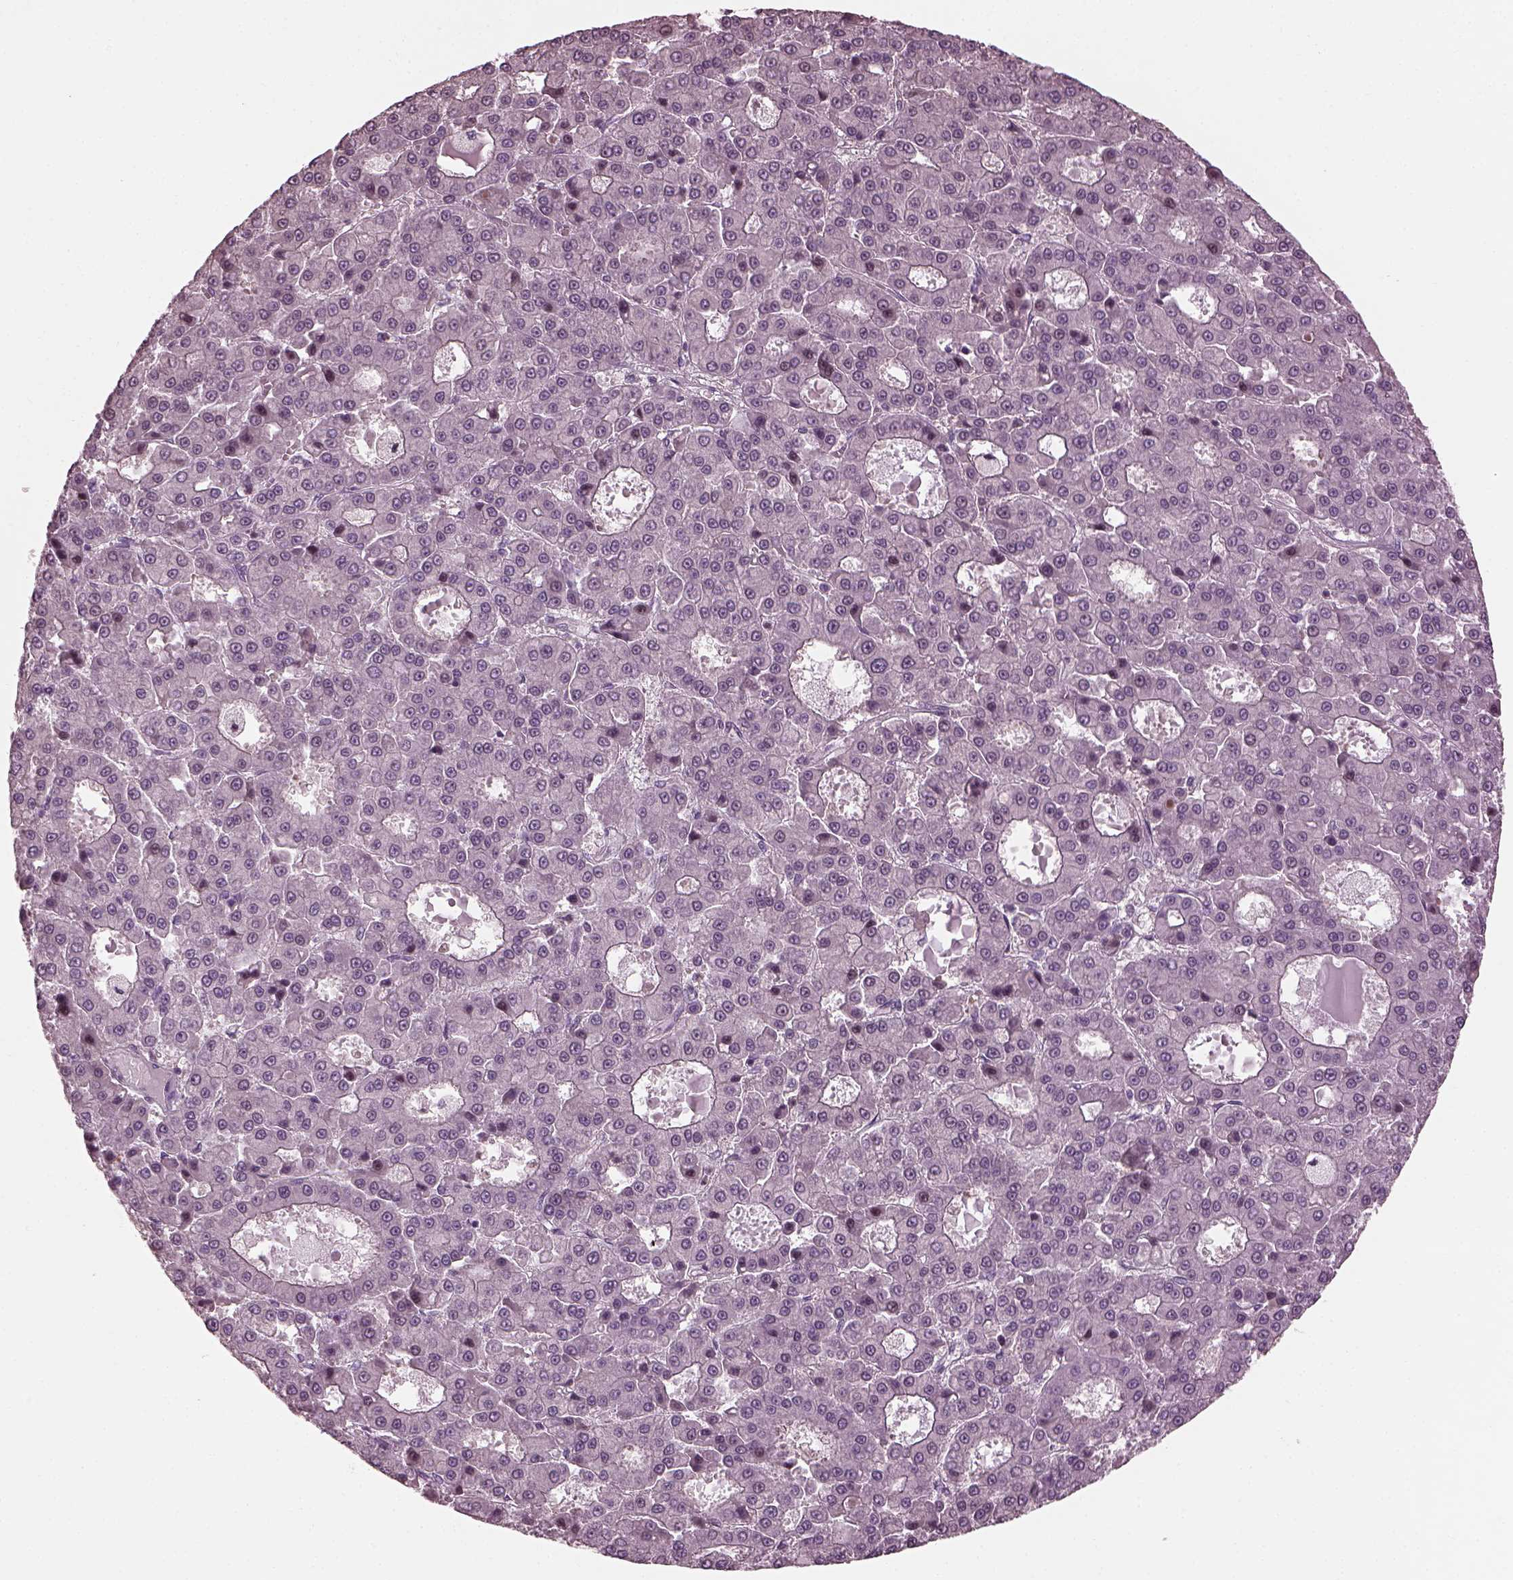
{"staining": {"intensity": "negative", "quantity": "none", "location": "none"}, "tissue": "liver cancer", "cell_type": "Tumor cells", "image_type": "cancer", "snomed": [{"axis": "morphology", "description": "Carcinoma, Hepatocellular, NOS"}, {"axis": "topography", "description": "Liver"}], "caption": "Hepatocellular carcinoma (liver) was stained to show a protein in brown. There is no significant positivity in tumor cells.", "gene": "BFSP1", "patient": {"sex": "male", "age": 70}}